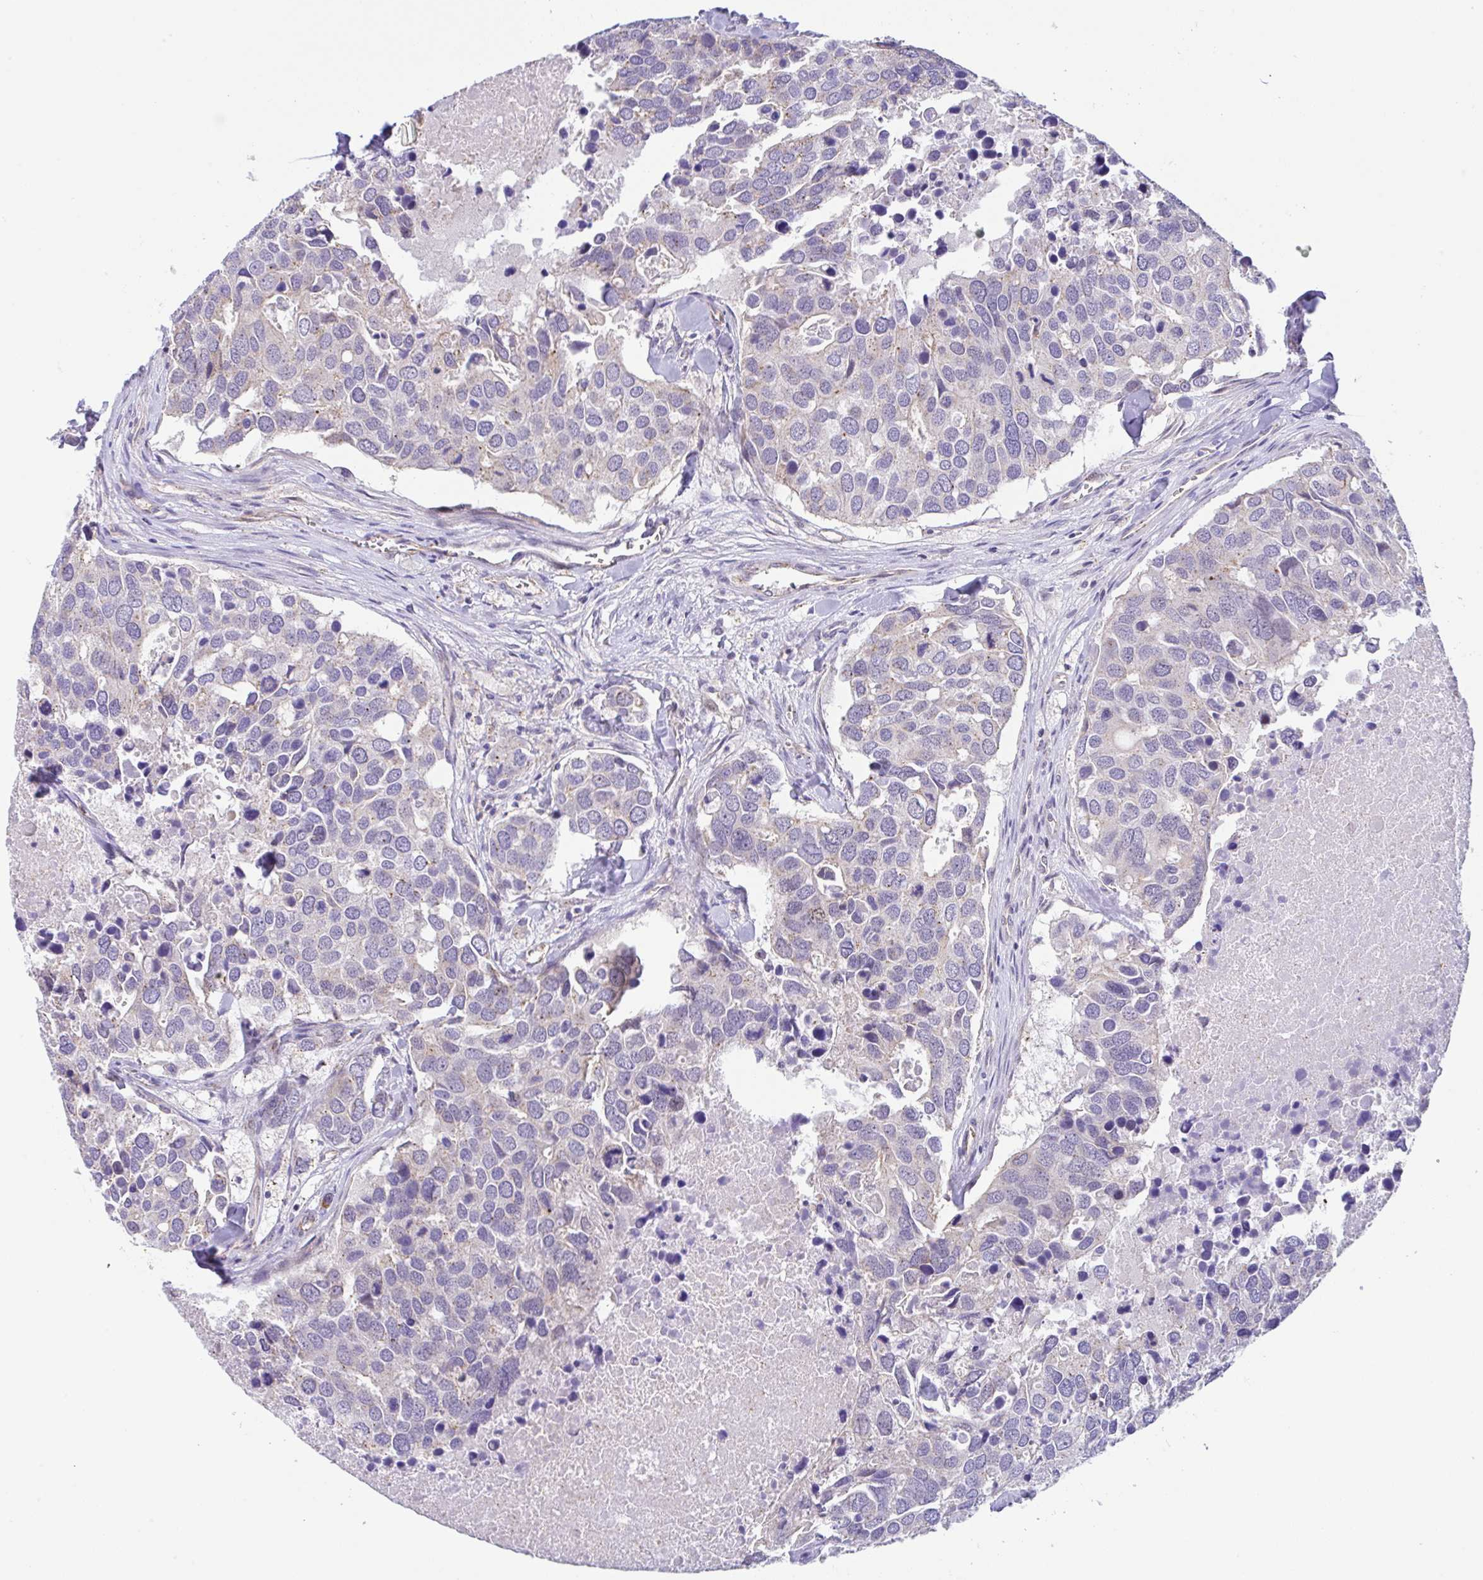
{"staining": {"intensity": "negative", "quantity": "none", "location": "none"}, "tissue": "breast cancer", "cell_type": "Tumor cells", "image_type": "cancer", "snomed": [{"axis": "morphology", "description": "Duct carcinoma"}, {"axis": "topography", "description": "Breast"}], "caption": "The image reveals no significant staining in tumor cells of invasive ductal carcinoma (breast). (DAB IHC with hematoxylin counter stain).", "gene": "CGNL1", "patient": {"sex": "female", "age": 83}}